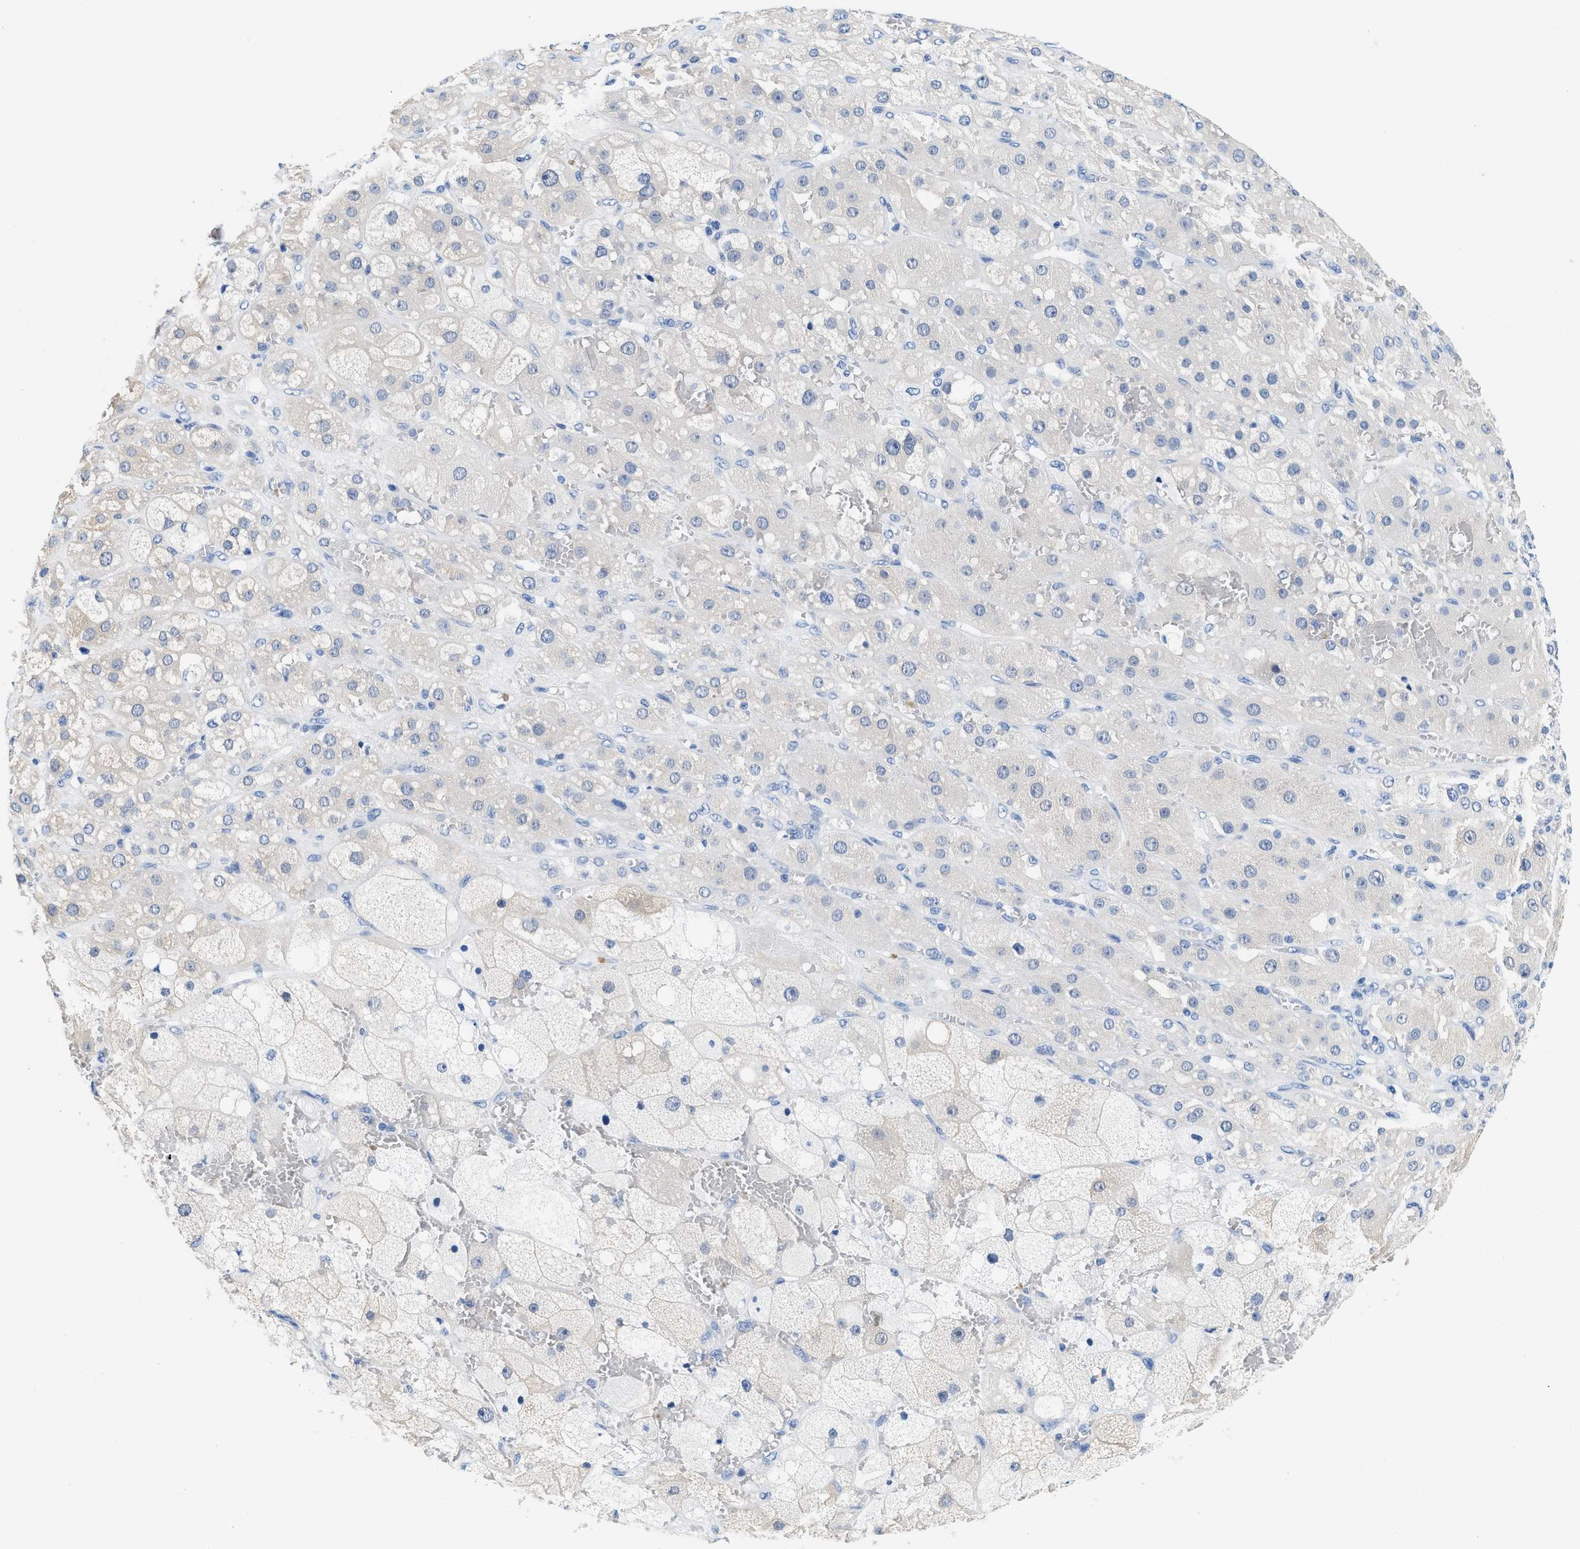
{"staining": {"intensity": "weak", "quantity": "<25%", "location": "cytoplasmic/membranous"}, "tissue": "adrenal gland", "cell_type": "Glandular cells", "image_type": "normal", "snomed": [{"axis": "morphology", "description": "Normal tissue, NOS"}, {"axis": "topography", "description": "Adrenal gland"}], "caption": "High magnification brightfield microscopy of benign adrenal gland stained with DAB (3,3'-diaminobenzidine) (brown) and counterstained with hematoxylin (blue): glandular cells show no significant staining. (DAB immunohistochemistry (IHC) with hematoxylin counter stain).", "gene": "BPGM", "patient": {"sex": "female", "age": 47}}